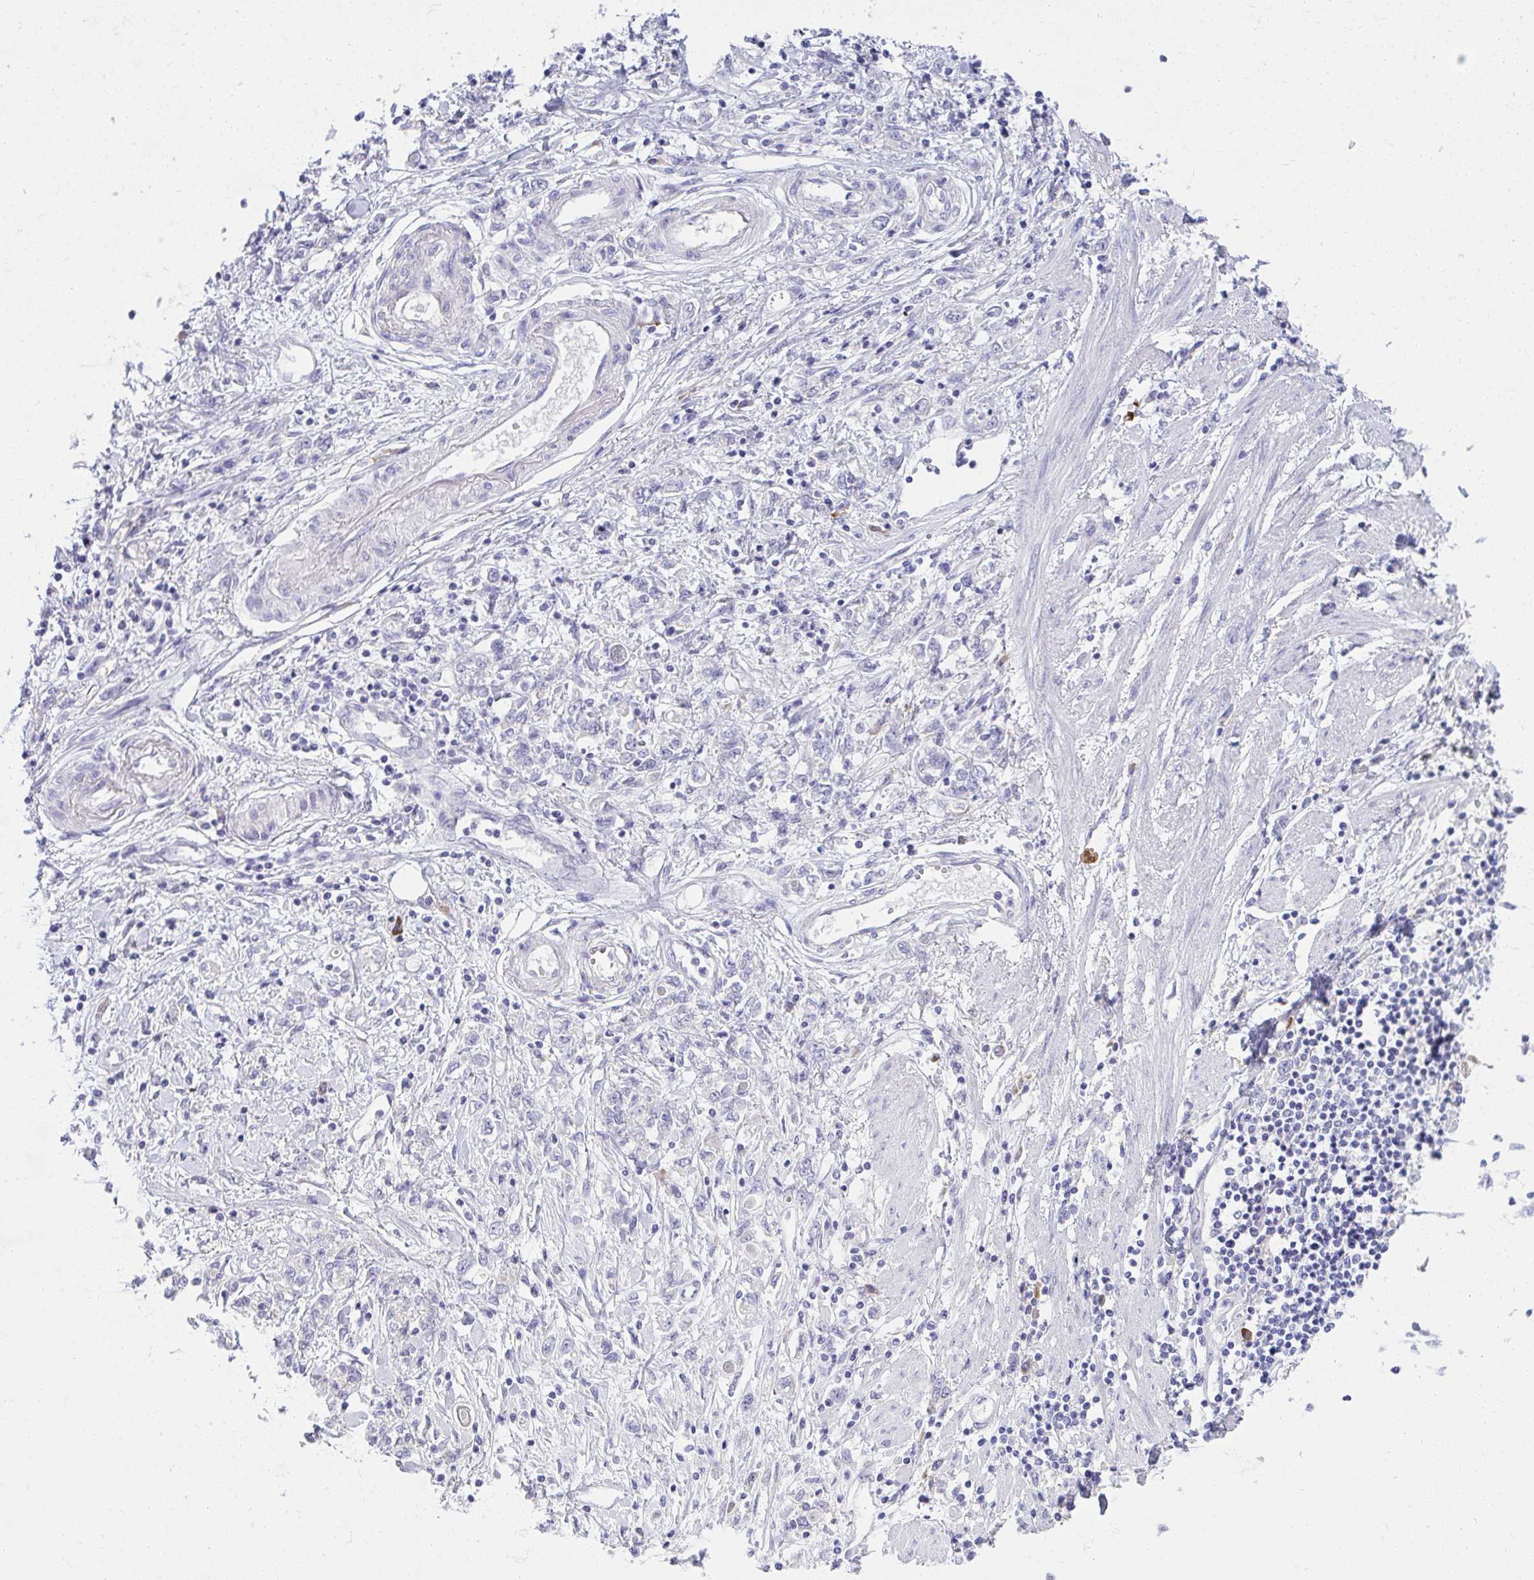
{"staining": {"intensity": "negative", "quantity": "none", "location": "none"}, "tissue": "stomach cancer", "cell_type": "Tumor cells", "image_type": "cancer", "snomed": [{"axis": "morphology", "description": "Adenocarcinoma, NOS"}, {"axis": "topography", "description": "Stomach"}], "caption": "There is no significant staining in tumor cells of adenocarcinoma (stomach).", "gene": "FASLG", "patient": {"sex": "female", "age": 76}}